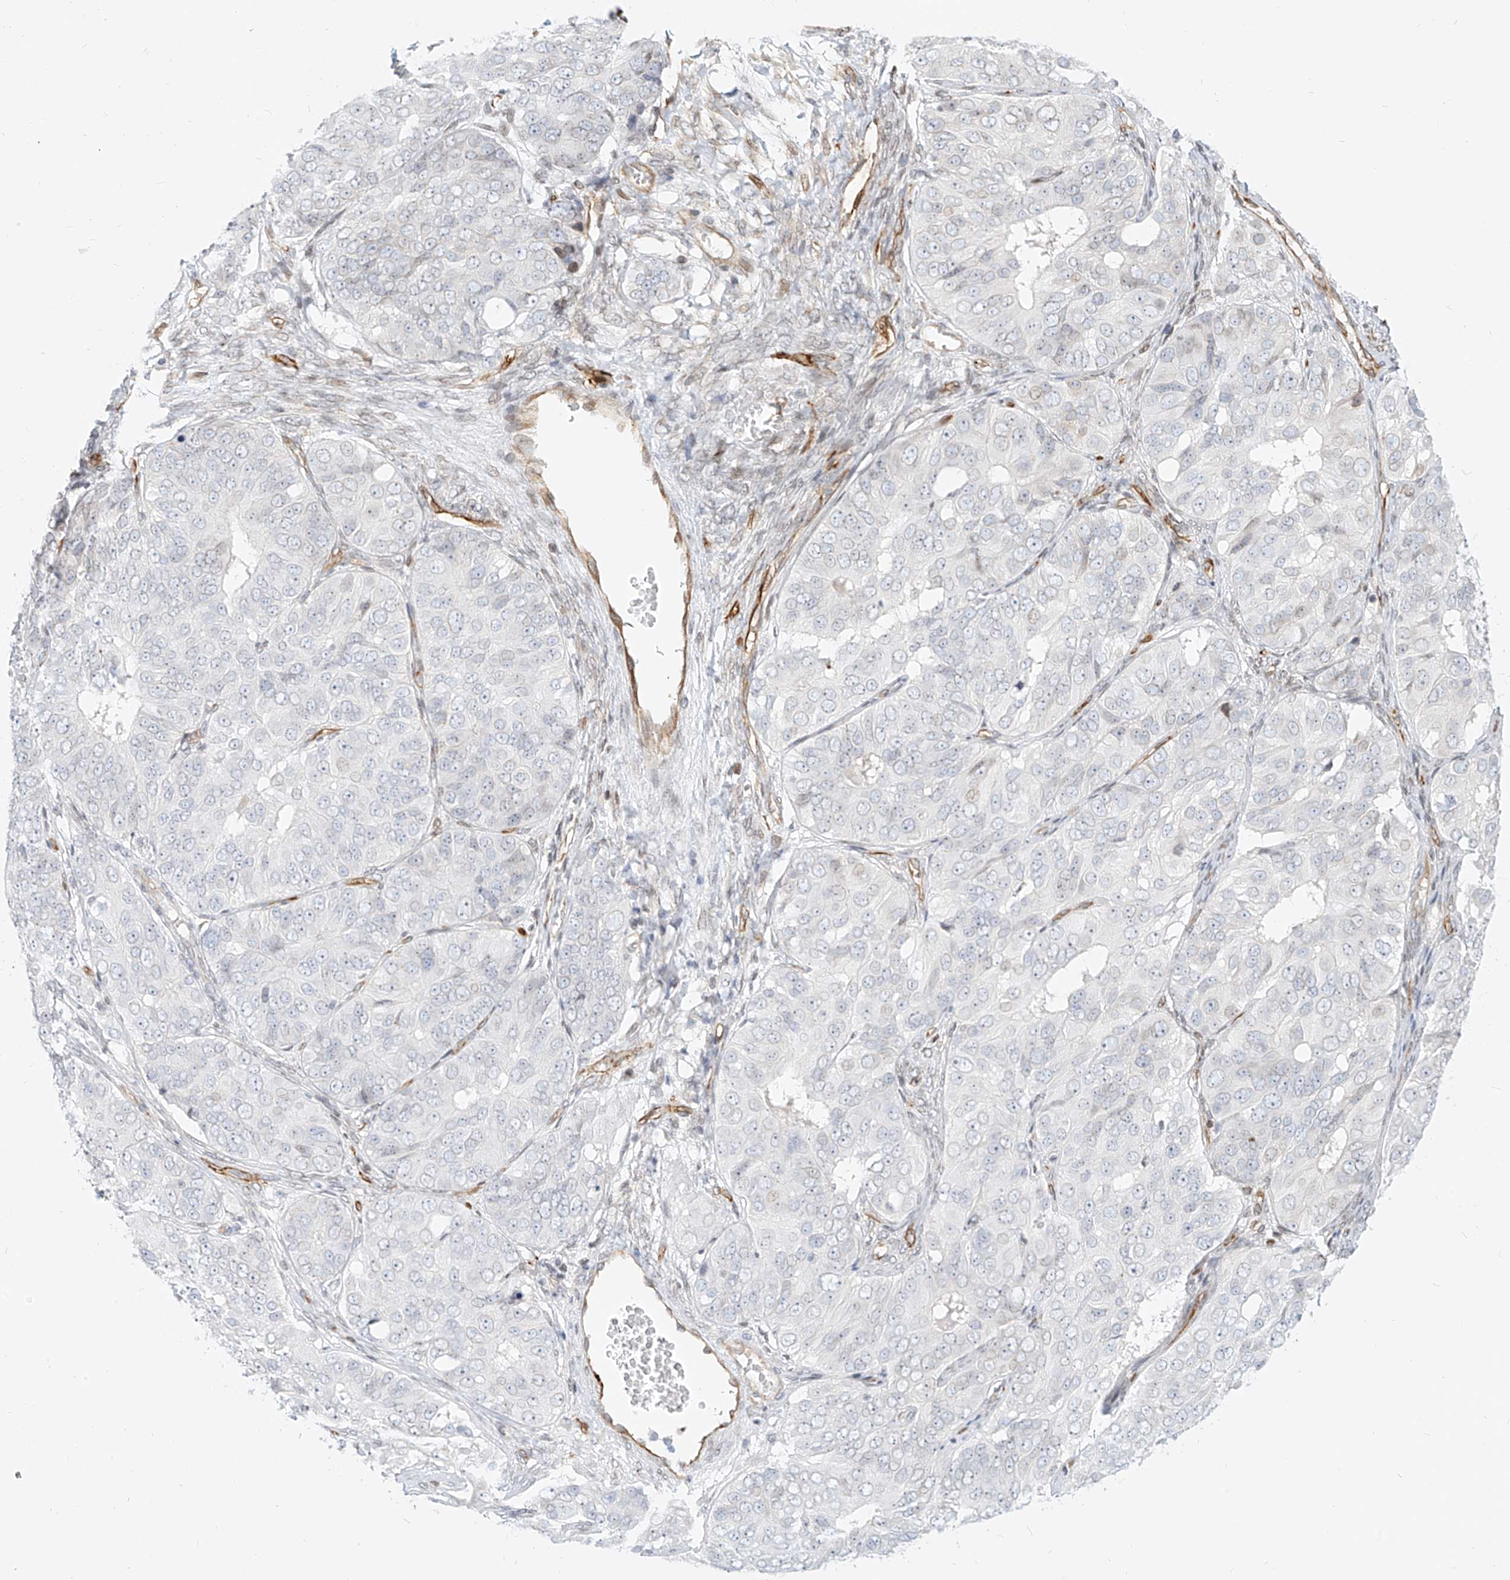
{"staining": {"intensity": "negative", "quantity": "none", "location": "none"}, "tissue": "ovarian cancer", "cell_type": "Tumor cells", "image_type": "cancer", "snomed": [{"axis": "morphology", "description": "Carcinoma, endometroid"}, {"axis": "topography", "description": "Ovary"}], "caption": "Tumor cells are negative for protein expression in human ovarian endometroid carcinoma.", "gene": "NHSL1", "patient": {"sex": "female", "age": 51}}